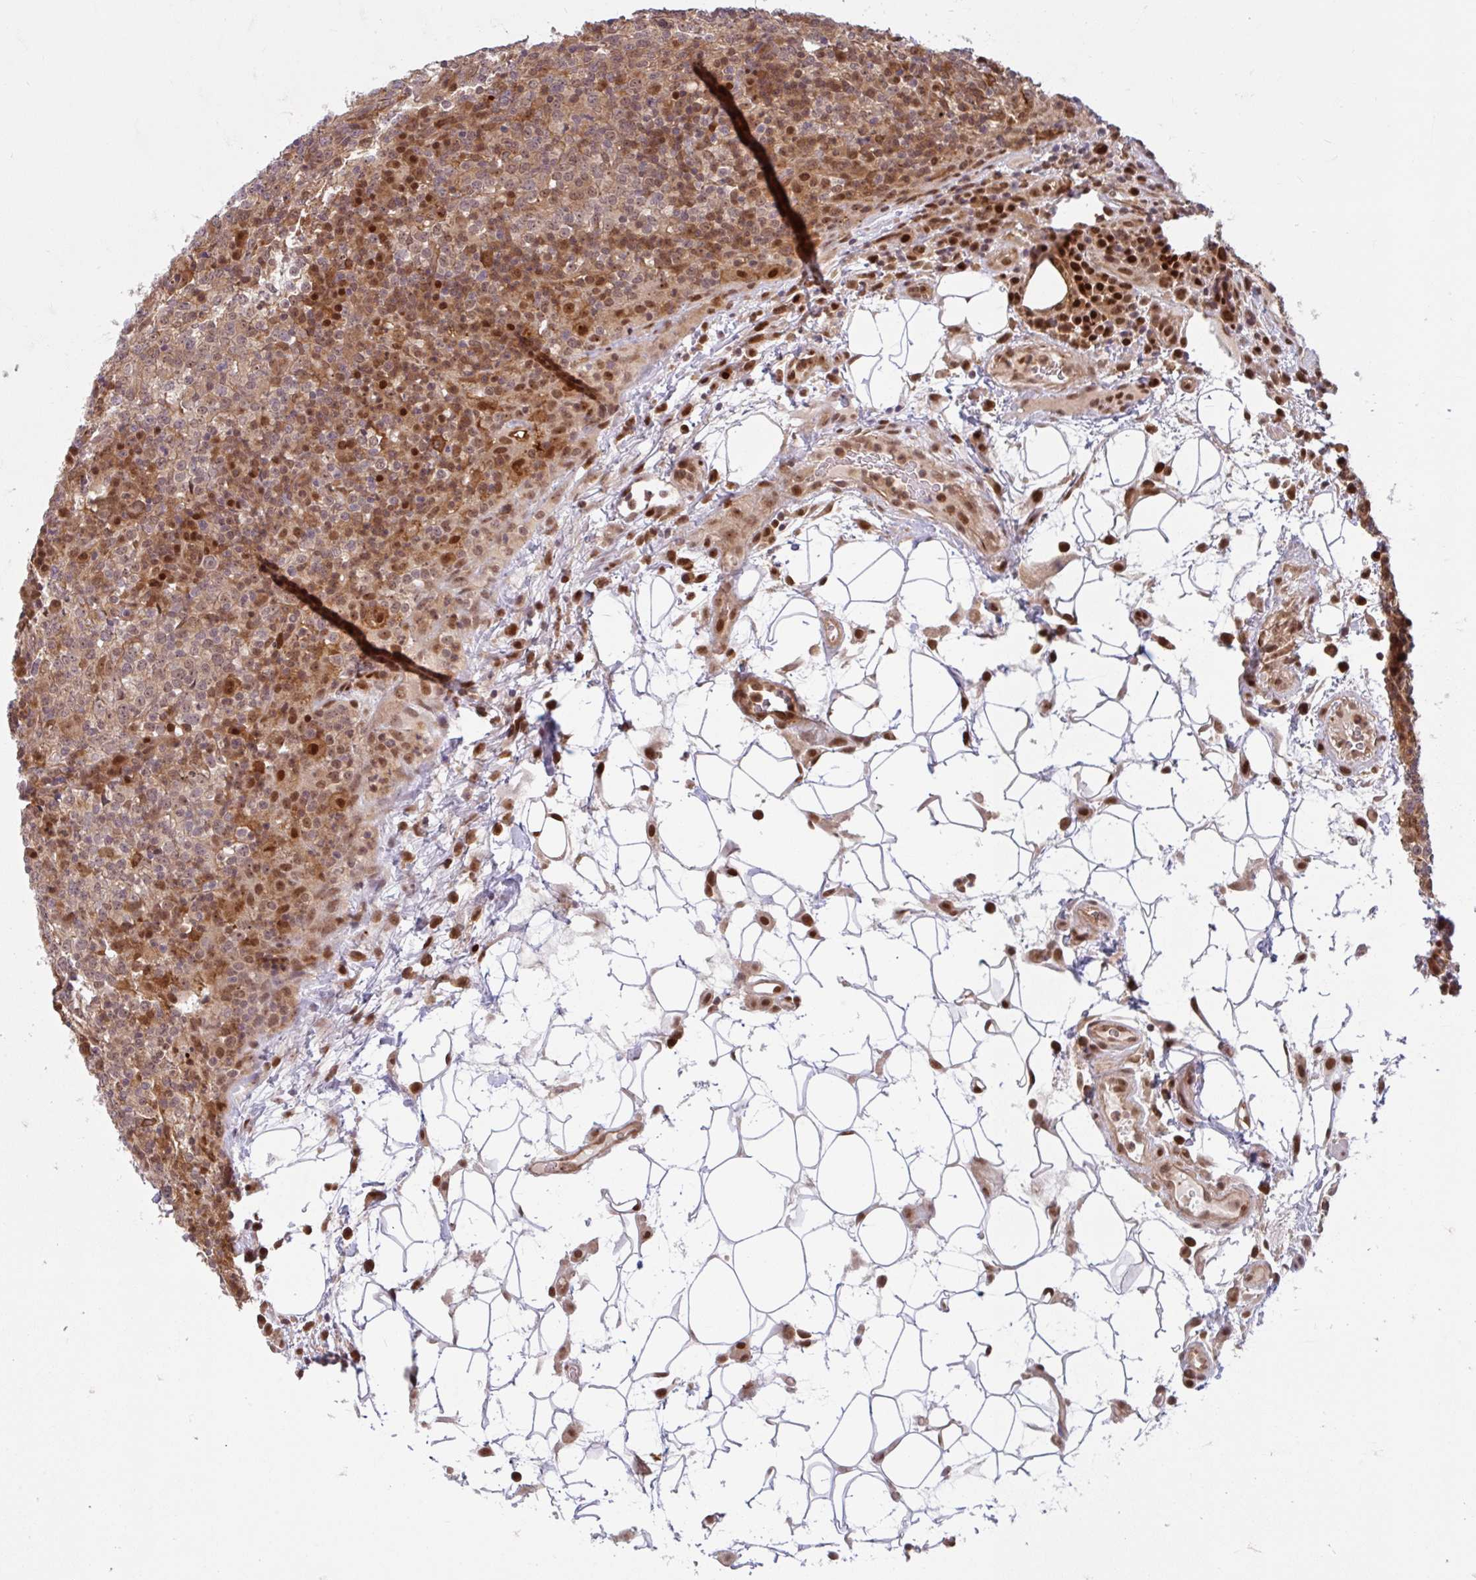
{"staining": {"intensity": "strong", "quantity": "<25%", "location": "cytoplasmic/membranous,nuclear"}, "tissue": "lymphoma", "cell_type": "Tumor cells", "image_type": "cancer", "snomed": [{"axis": "morphology", "description": "Malignant lymphoma, non-Hodgkin's type, High grade"}, {"axis": "topography", "description": "Lymph node"}], "caption": "This is a histology image of immunohistochemistry staining of malignant lymphoma, non-Hodgkin's type (high-grade), which shows strong staining in the cytoplasmic/membranous and nuclear of tumor cells.", "gene": "HMBS", "patient": {"sex": "male", "age": 54}}